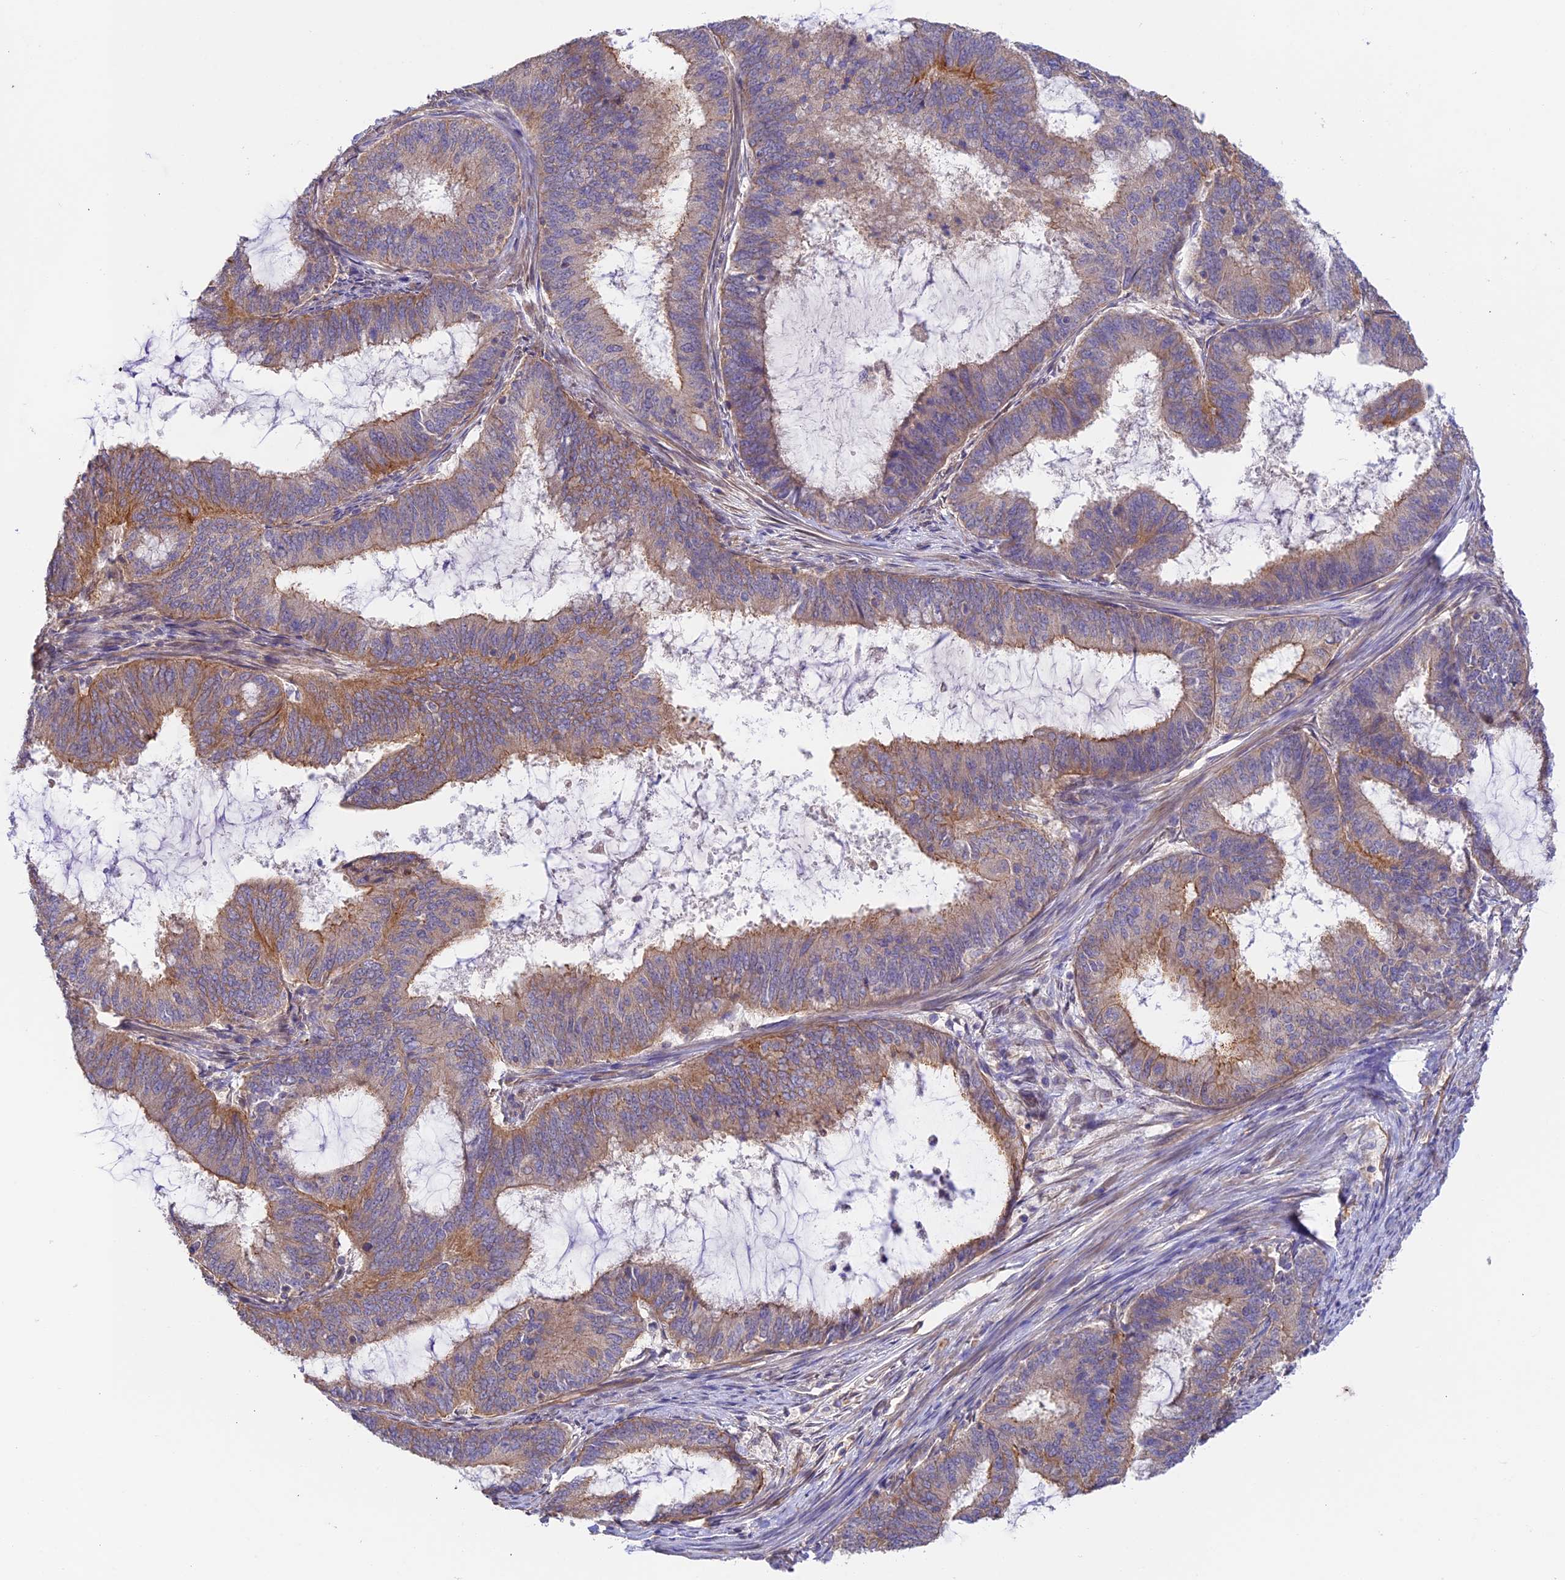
{"staining": {"intensity": "moderate", "quantity": "25%-75%", "location": "cytoplasmic/membranous"}, "tissue": "endometrial cancer", "cell_type": "Tumor cells", "image_type": "cancer", "snomed": [{"axis": "morphology", "description": "Adenocarcinoma, NOS"}, {"axis": "topography", "description": "Endometrium"}], "caption": "IHC image of neoplastic tissue: endometrial cancer stained using immunohistochemistry demonstrates medium levels of moderate protein expression localized specifically in the cytoplasmic/membranous of tumor cells, appearing as a cytoplasmic/membranous brown color.", "gene": "MYO9A", "patient": {"sex": "female", "age": 51}}